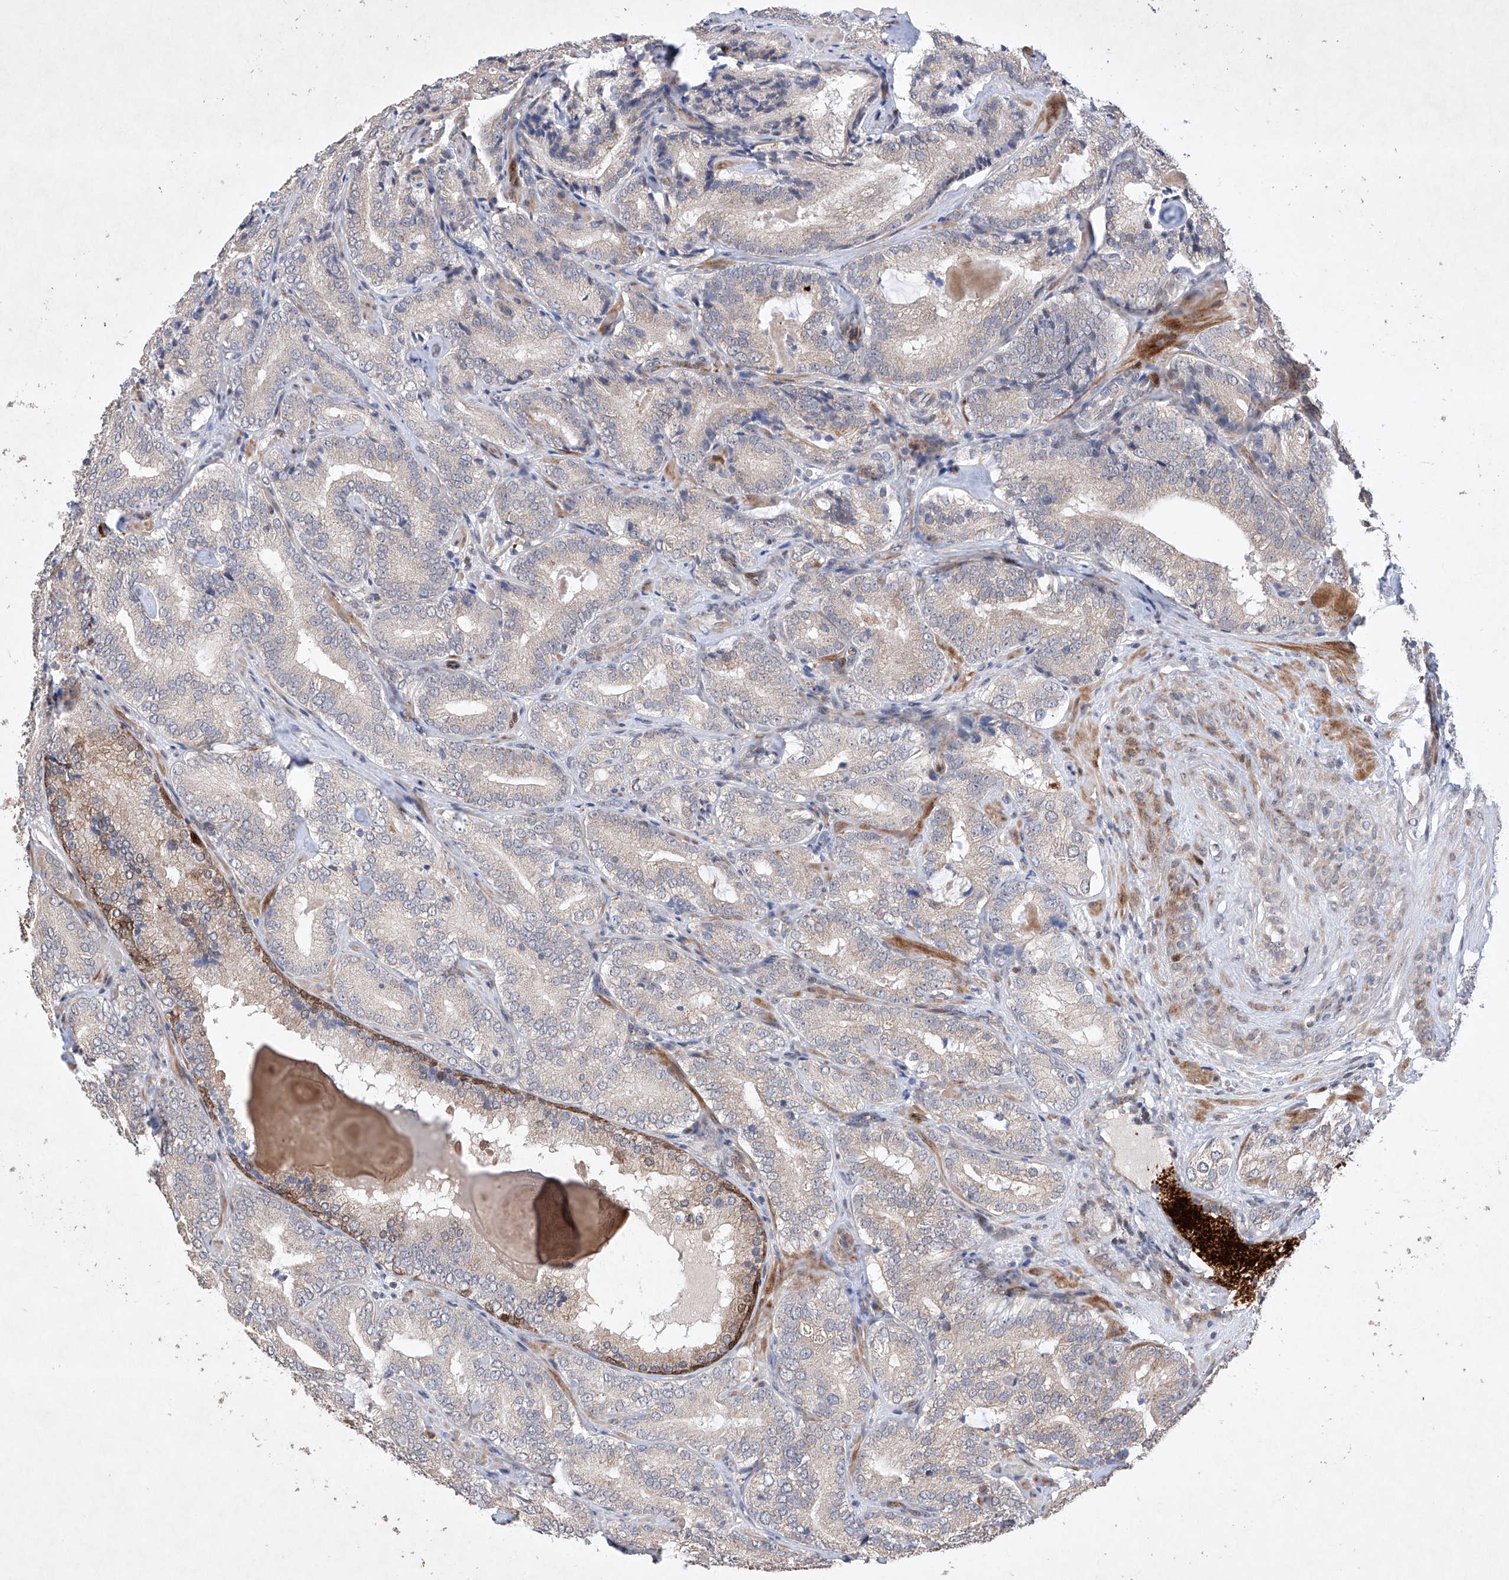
{"staining": {"intensity": "weak", "quantity": ">75%", "location": "cytoplasmic/membranous"}, "tissue": "prostate cancer", "cell_type": "Tumor cells", "image_type": "cancer", "snomed": [{"axis": "morphology", "description": "Adenocarcinoma, High grade"}, {"axis": "topography", "description": "Prostate"}], "caption": "Brown immunohistochemical staining in prostate cancer reveals weak cytoplasmic/membranous expression in about >75% of tumor cells.", "gene": "AFG1L", "patient": {"sex": "male", "age": 57}}